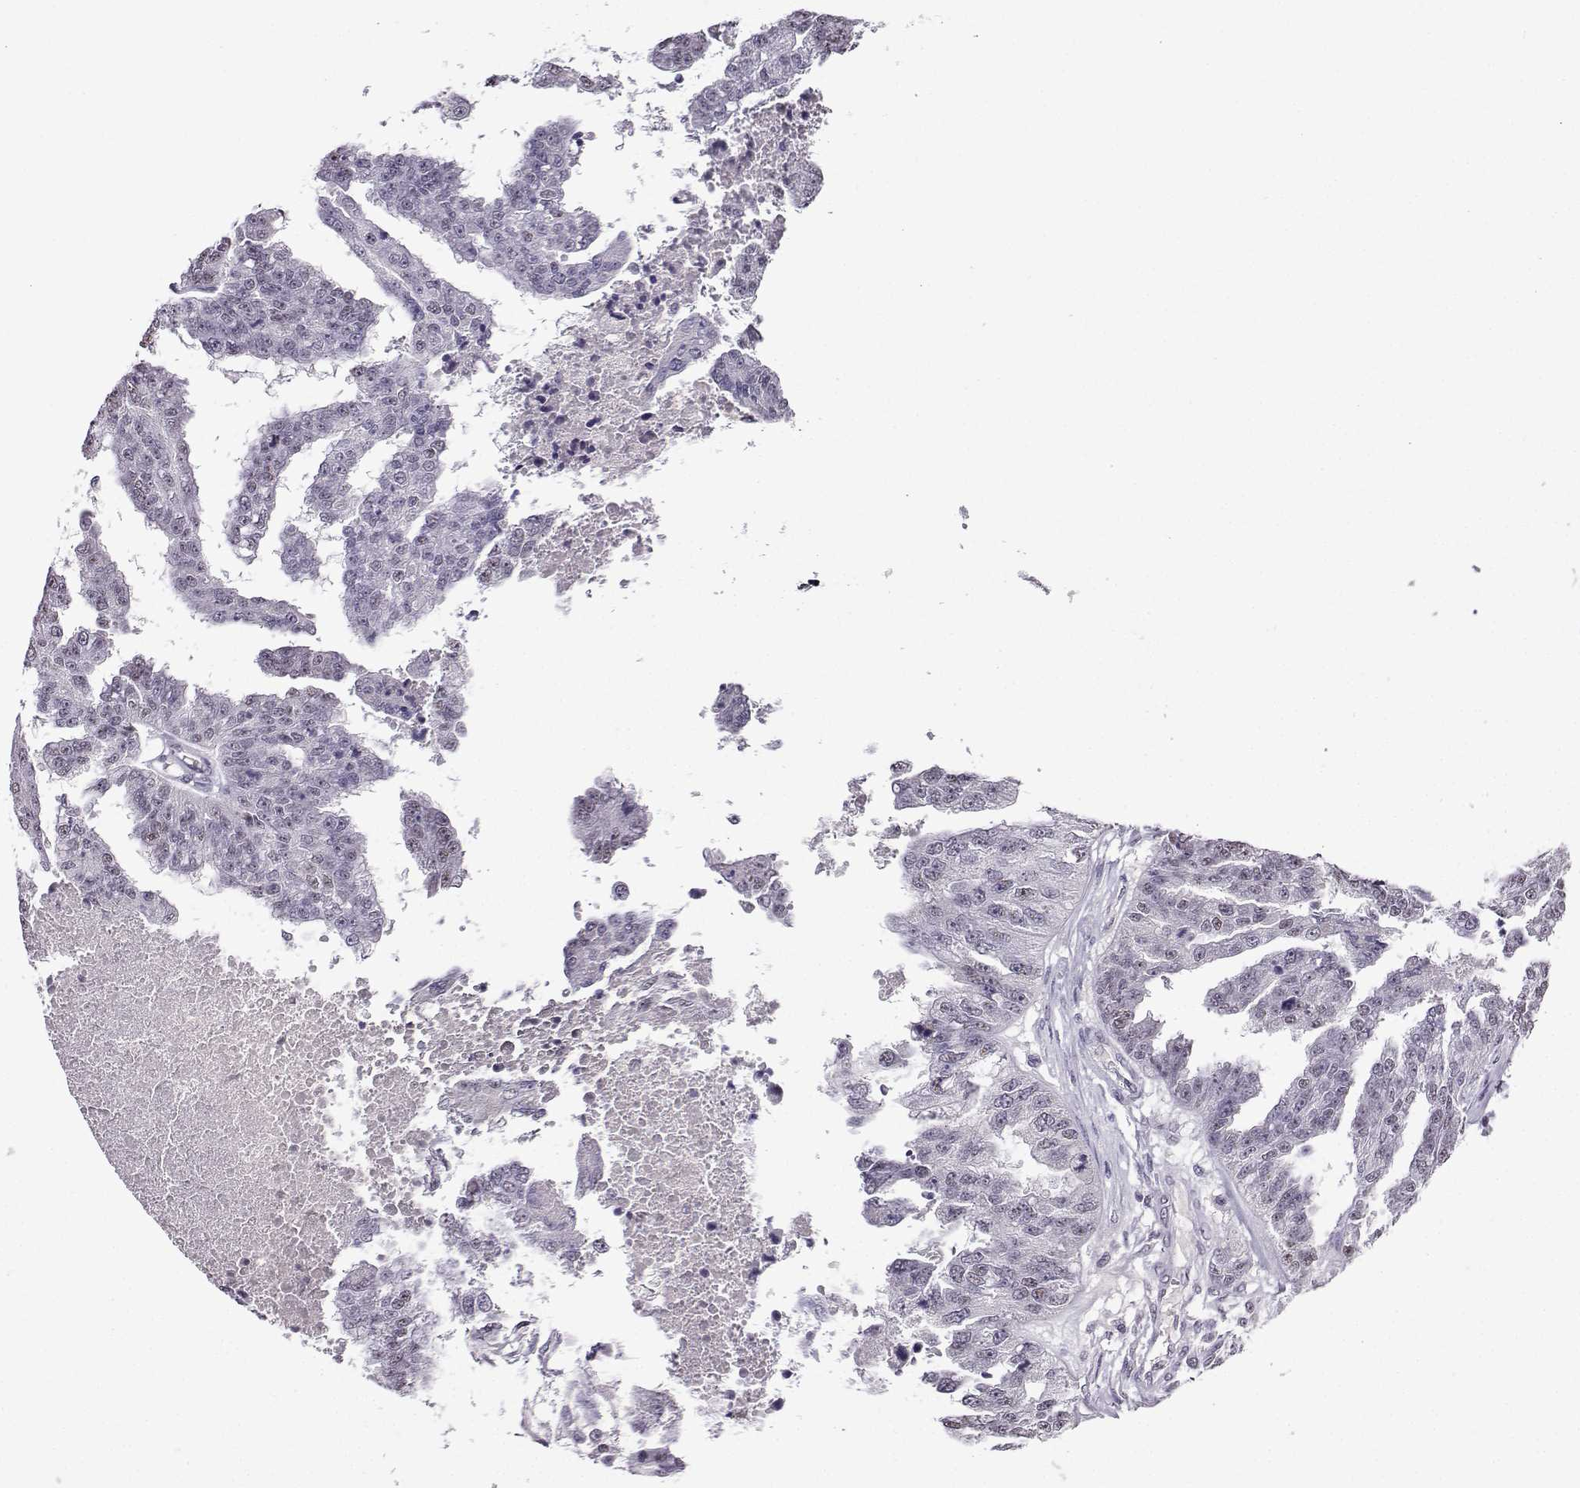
{"staining": {"intensity": "negative", "quantity": "none", "location": "none"}, "tissue": "ovarian cancer", "cell_type": "Tumor cells", "image_type": "cancer", "snomed": [{"axis": "morphology", "description": "Cystadenocarcinoma, serous, NOS"}, {"axis": "topography", "description": "Ovary"}], "caption": "Tumor cells show no significant protein staining in ovarian cancer. The staining is performed using DAB brown chromogen with nuclei counter-stained in using hematoxylin.", "gene": "LRFN2", "patient": {"sex": "female", "age": 58}}